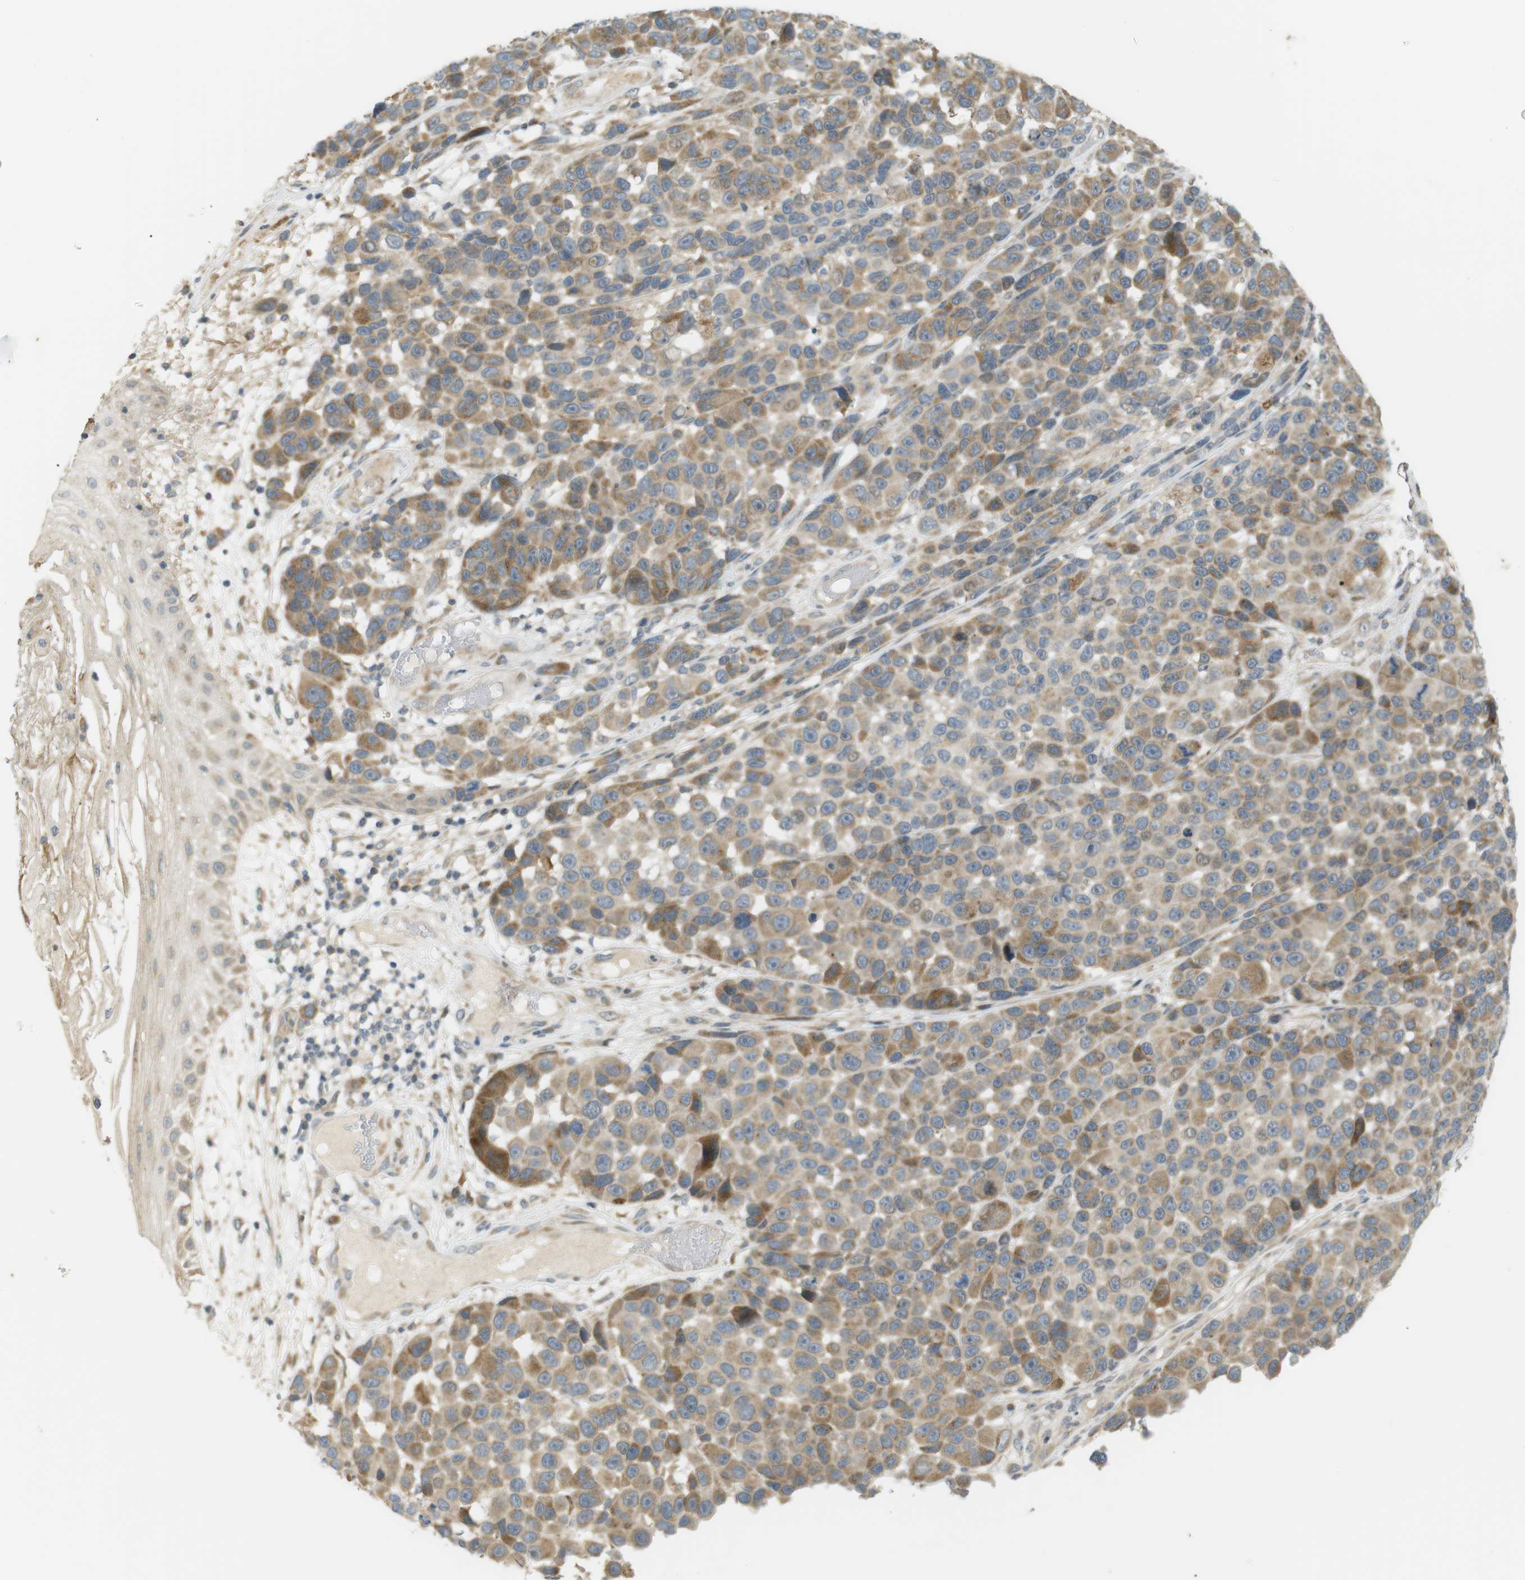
{"staining": {"intensity": "moderate", "quantity": ">75%", "location": "cytoplasmic/membranous"}, "tissue": "melanoma", "cell_type": "Tumor cells", "image_type": "cancer", "snomed": [{"axis": "morphology", "description": "Malignant melanoma, NOS"}, {"axis": "topography", "description": "Skin"}], "caption": "DAB (3,3'-diaminobenzidine) immunohistochemical staining of melanoma shows moderate cytoplasmic/membranous protein expression in about >75% of tumor cells. (Stains: DAB in brown, nuclei in blue, Microscopy: brightfield microscopy at high magnification).", "gene": "CLRN3", "patient": {"sex": "male", "age": 53}}